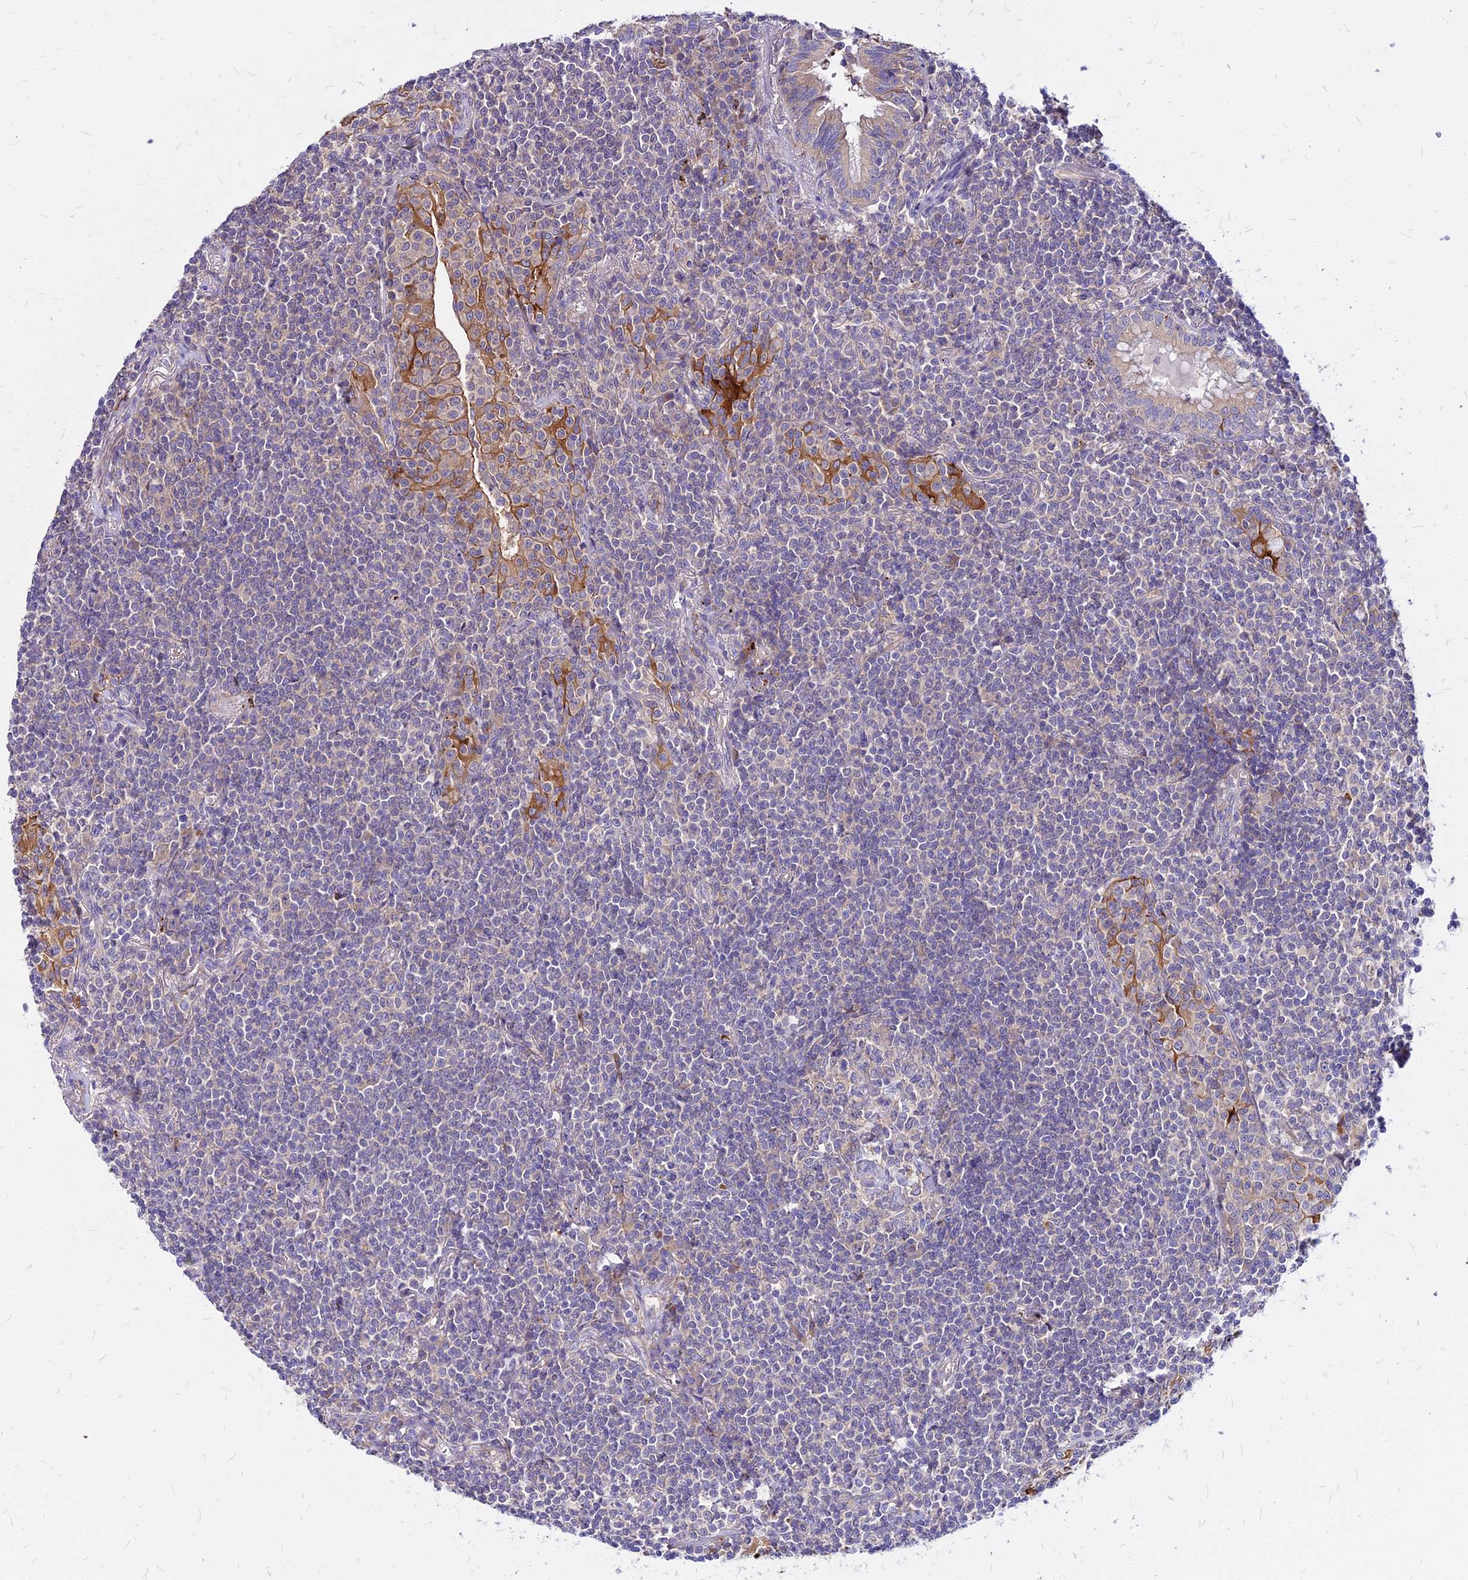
{"staining": {"intensity": "negative", "quantity": "none", "location": "none"}, "tissue": "lymphoma", "cell_type": "Tumor cells", "image_type": "cancer", "snomed": [{"axis": "morphology", "description": "Malignant lymphoma, non-Hodgkin's type, Low grade"}, {"axis": "topography", "description": "Lung"}], "caption": "Tumor cells show no significant protein staining in lymphoma.", "gene": "COMMD10", "patient": {"sex": "female", "age": 71}}